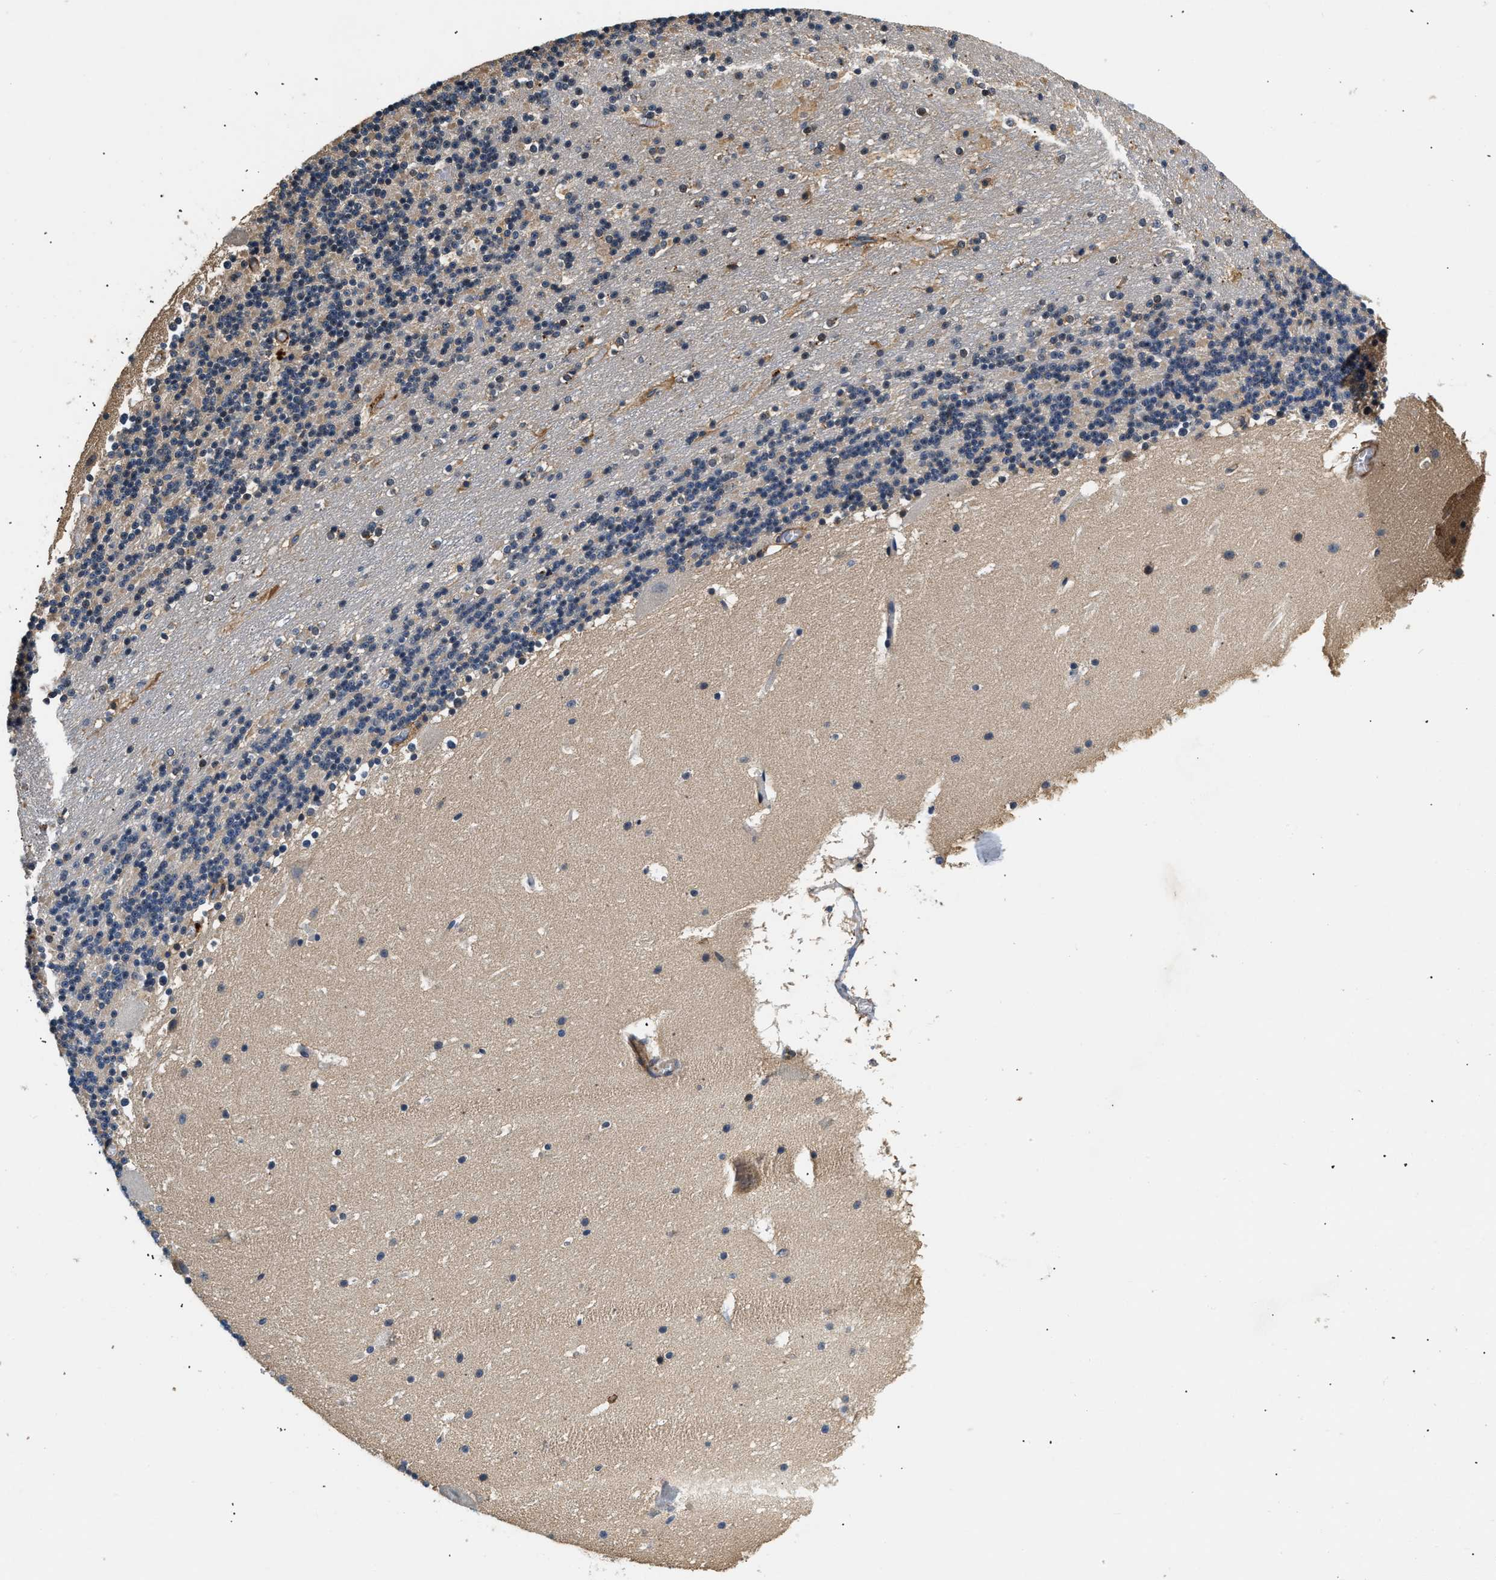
{"staining": {"intensity": "weak", "quantity": "25%-75%", "location": "cytoplasmic/membranous"}, "tissue": "cerebellum", "cell_type": "Cells in granular layer", "image_type": "normal", "snomed": [{"axis": "morphology", "description": "Normal tissue, NOS"}, {"axis": "topography", "description": "Cerebellum"}], "caption": "High-magnification brightfield microscopy of normal cerebellum stained with DAB (3,3'-diaminobenzidine) (brown) and counterstained with hematoxylin (blue). cells in granular layer exhibit weak cytoplasmic/membranous positivity is appreciated in approximately25%-75% of cells.", "gene": "NME6", "patient": {"sex": "male", "age": 45}}